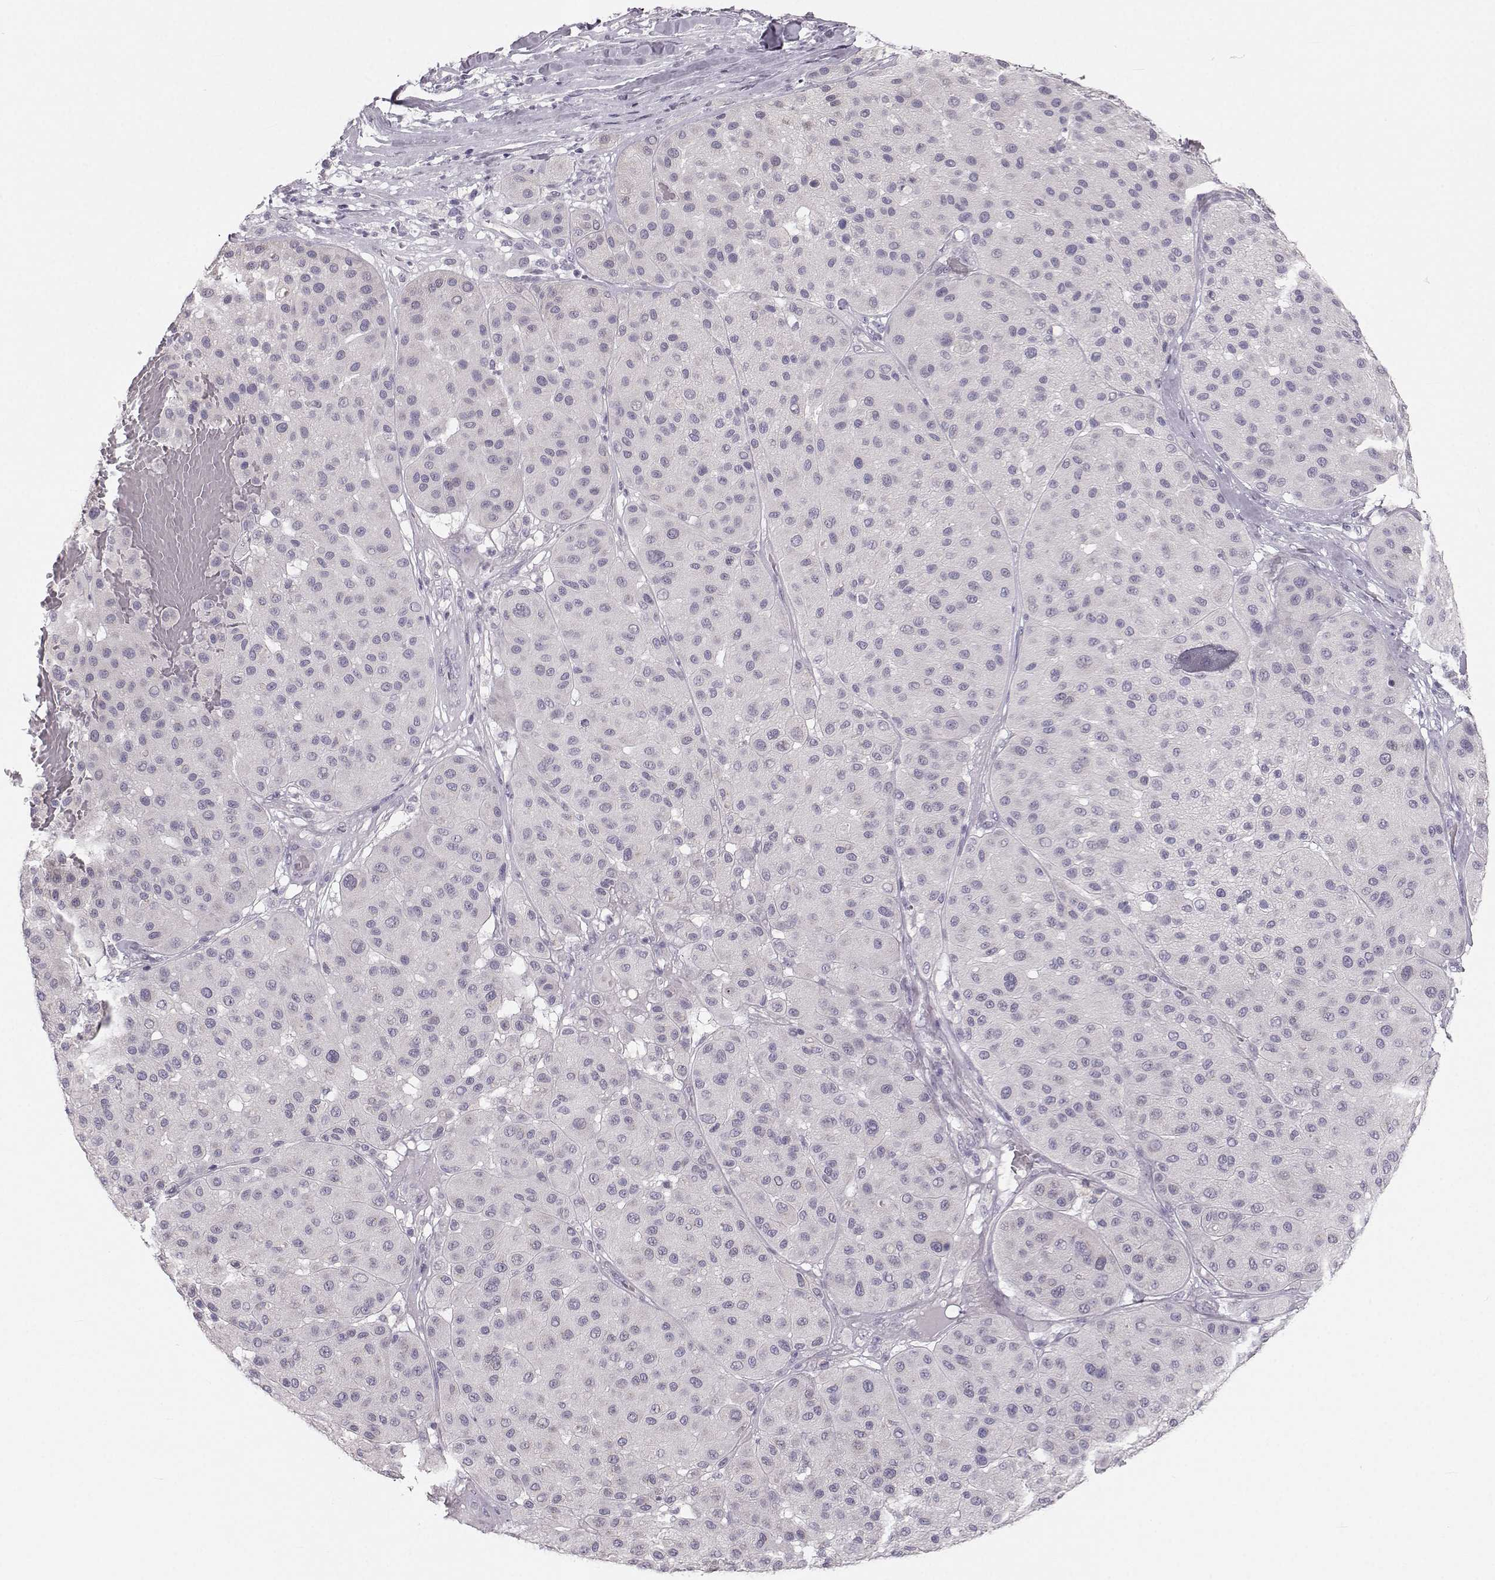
{"staining": {"intensity": "negative", "quantity": "none", "location": "none"}, "tissue": "melanoma", "cell_type": "Tumor cells", "image_type": "cancer", "snomed": [{"axis": "morphology", "description": "Malignant melanoma, Metastatic site"}, {"axis": "topography", "description": "Smooth muscle"}], "caption": "Immunohistochemistry photomicrograph of melanoma stained for a protein (brown), which displays no positivity in tumor cells.", "gene": "OIP5", "patient": {"sex": "male", "age": 41}}